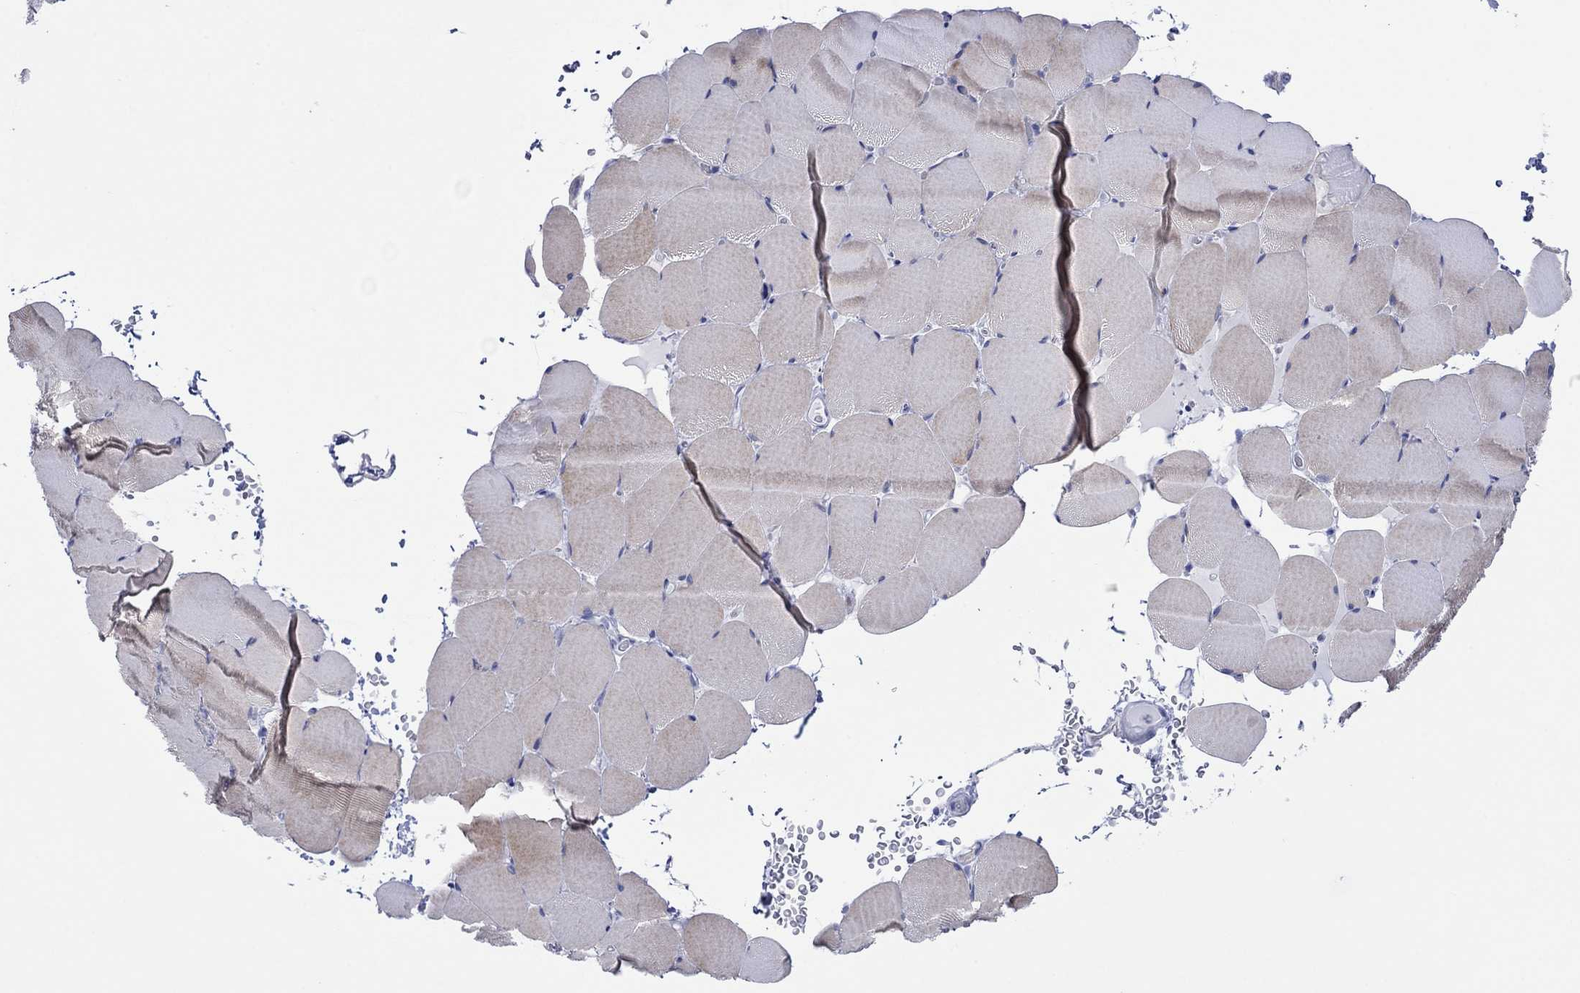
{"staining": {"intensity": "moderate", "quantity": "25%-75%", "location": "cytoplasmic/membranous"}, "tissue": "skeletal muscle", "cell_type": "Myocytes", "image_type": "normal", "snomed": [{"axis": "morphology", "description": "Normal tissue, NOS"}, {"axis": "topography", "description": "Skeletal muscle"}], "caption": "Normal skeletal muscle shows moderate cytoplasmic/membranous staining in about 25%-75% of myocytes.", "gene": "MLANA", "patient": {"sex": "female", "age": 37}}